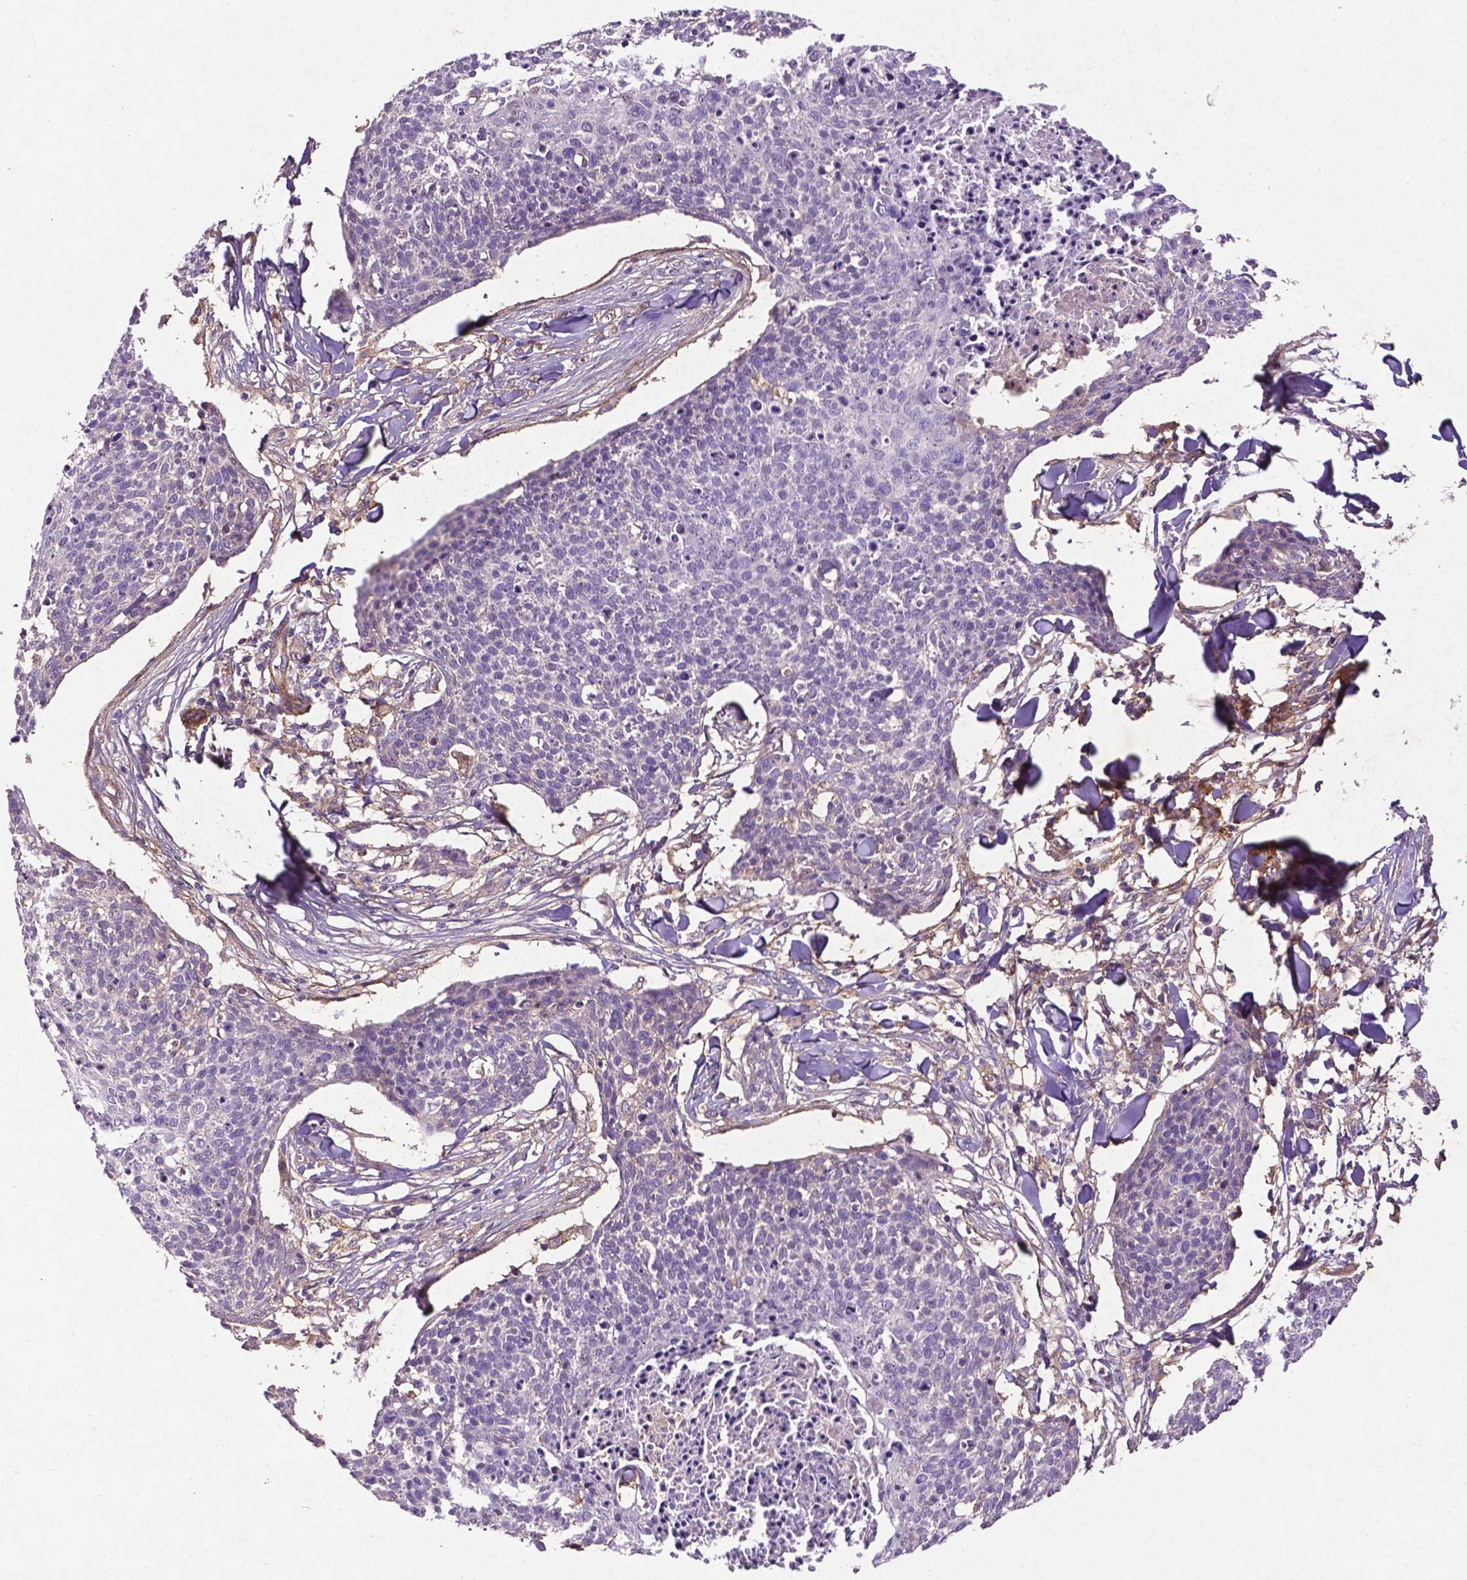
{"staining": {"intensity": "negative", "quantity": "none", "location": "none"}, "tissue": "skin cancer", "cell_type": "Tumor cells", "image_type": "cancer", "snomed": [{"axis": "morphology", "description": "Squamous cell carcinoma, NOS"}, {"axis": "topography", "description": "Skin"}, {"axis": "topography", "description": "Vulva"}], "caption": "Tumor cells show no significant staining in skin squamous cell carcinoma.", "gene": "RRAS", "patient": {"sex": "female", "age": 75}}